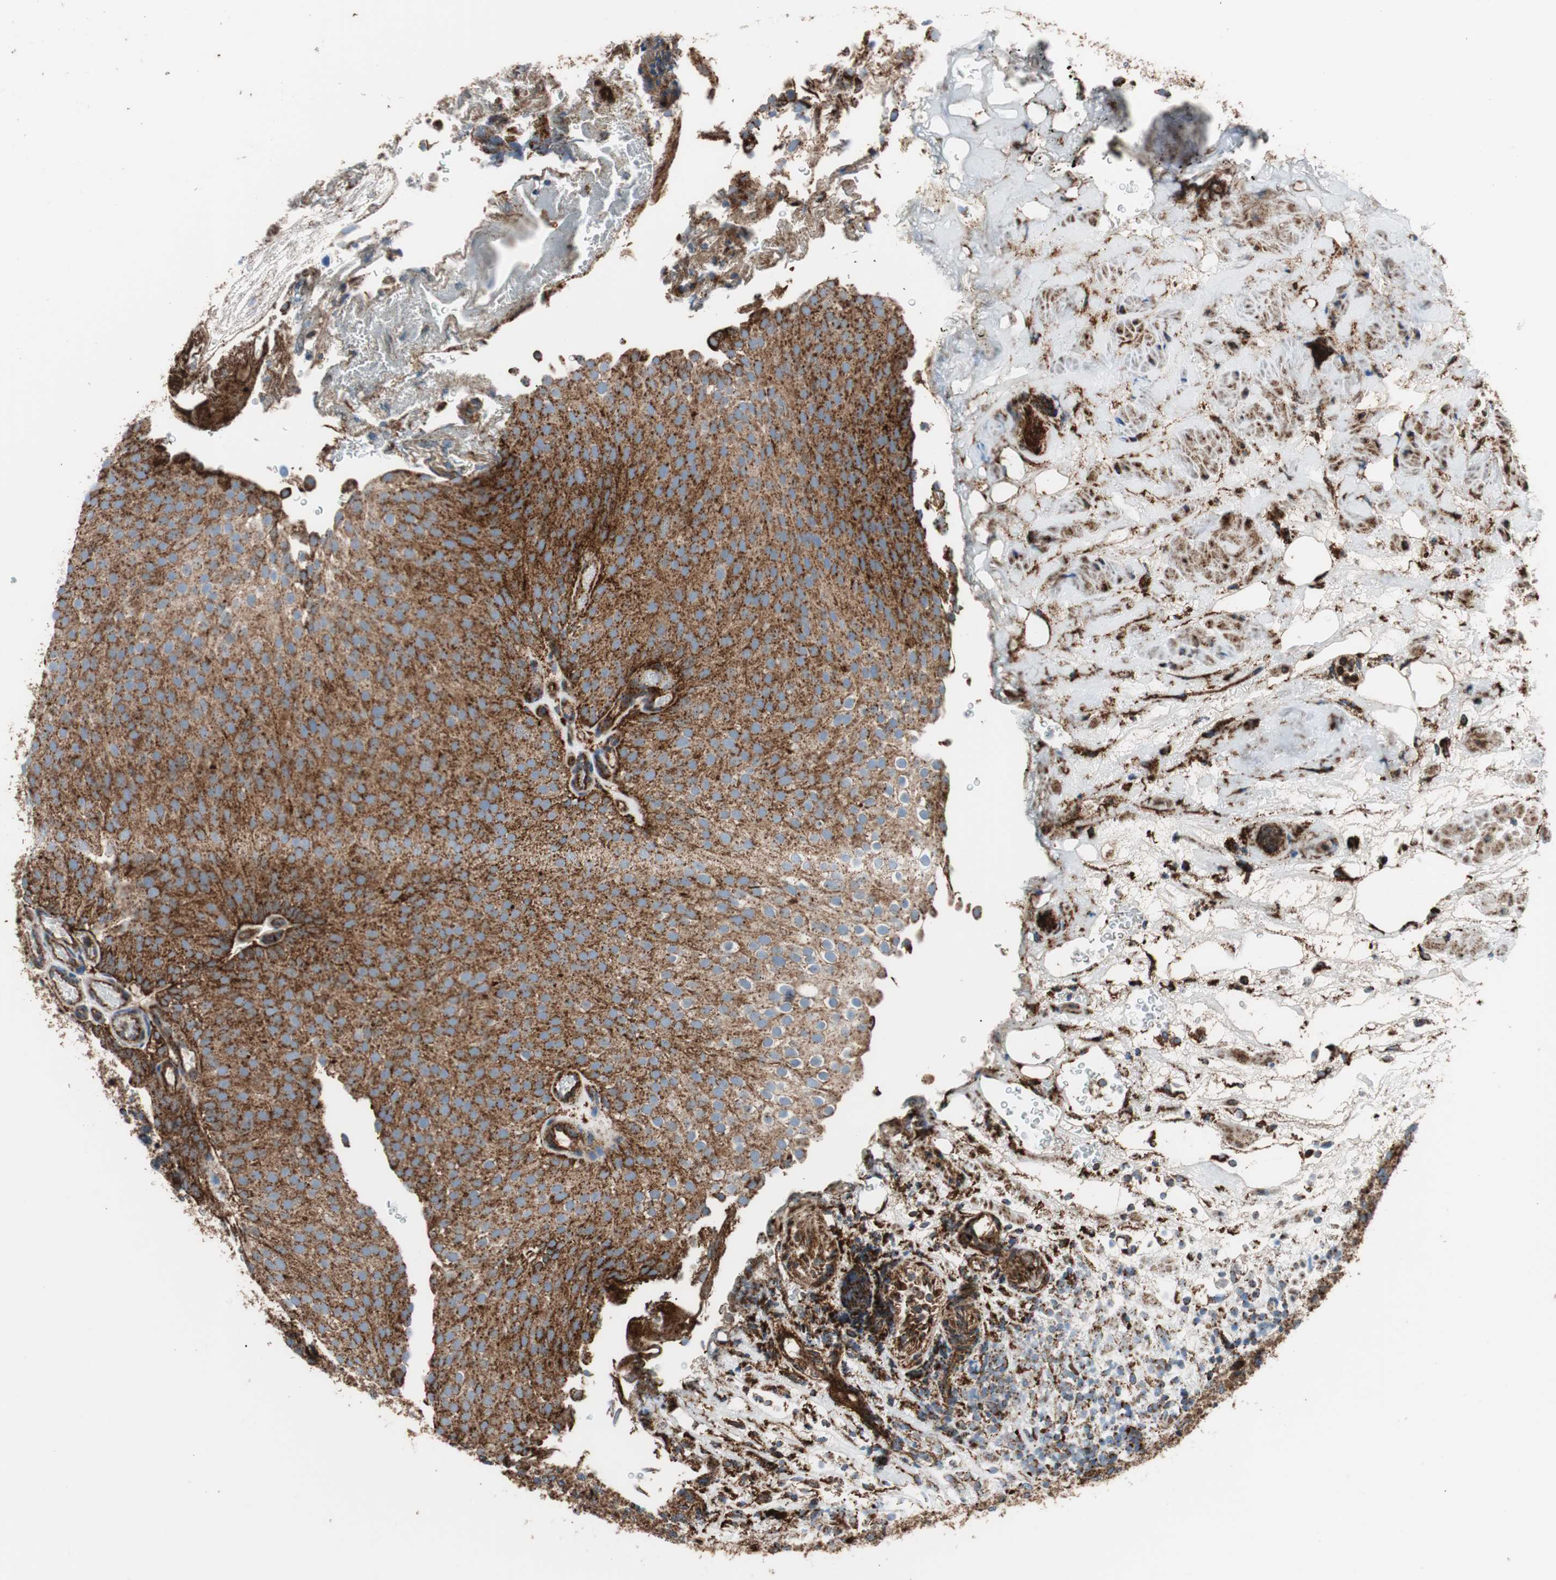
{"staining": {"intensity": "strong", "quantity": ">75%", "location": "cytoplasmic/membranous"}, "tissue": "urothelial cancer", "cell_type": "Tumor cells", "image_type": "cancer", "snomed": [{"axis": "morphology", "description": "Urothelial carcinoma, Low grade"}, {"axis": "topography", "description": "Urinary bladder"}], "caption": "Urothelial carcinoma (low-grade) was stained to show a protein in brown. There is high levels of strong cytoplasmic/membranous positivity in approximately >75% of tumor cells.", "gene": "LAMP1", "patient": {"sex": "male", "age": 78}}